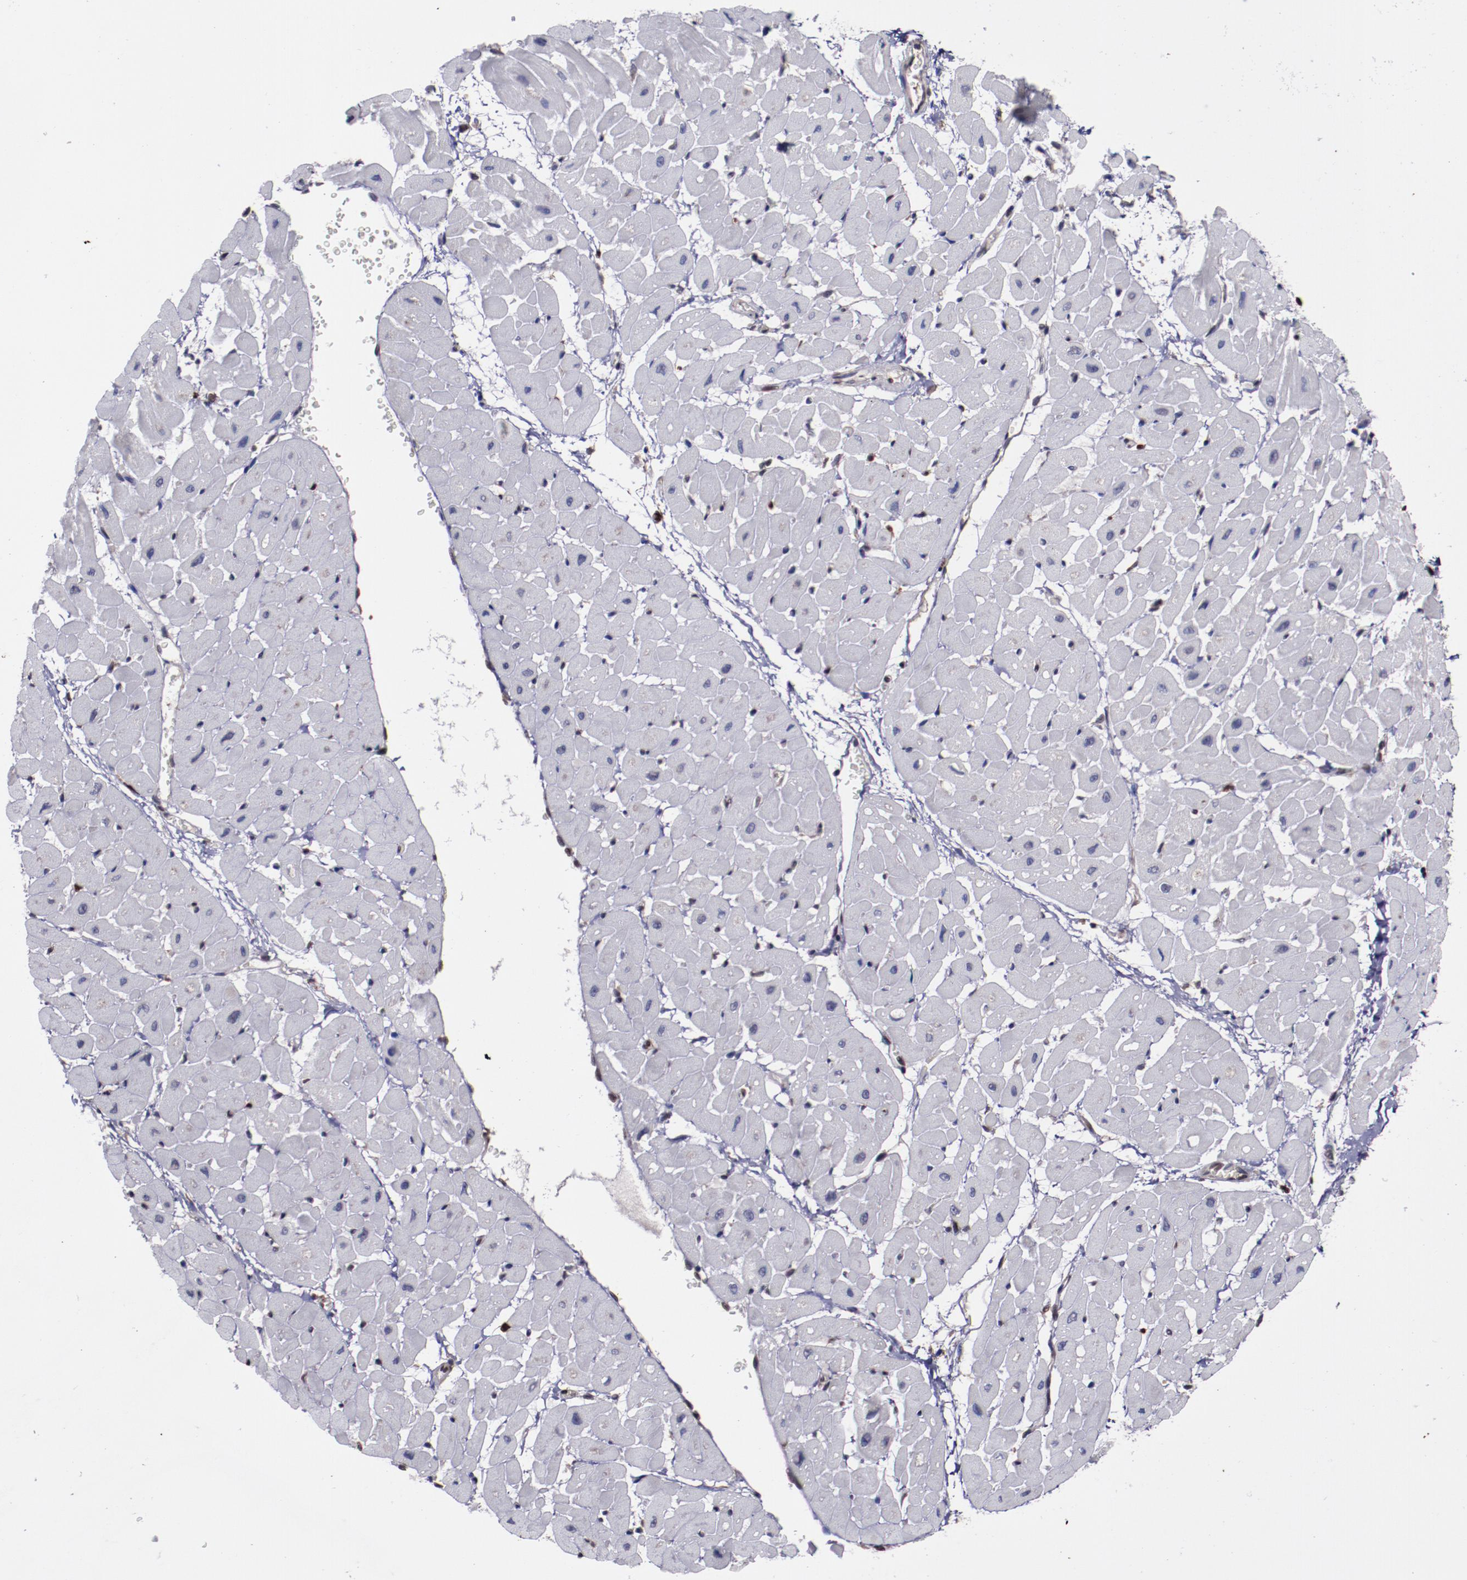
{"staining": {"intensity": "negative", "quantity": "none", "location": "none"}, "tissue": "heart muscle", "cell_type": "Cardiomyocytes", "image_type": "normal", "snomed": [{"axis": "morphology", "description": "Normal tissue, NOS"}, {"axis": "topography", "description": "Heart"}], "caption": "High power microscopy photomicrograph of an immunohistochemistry photomicrograph of benign heart muscle, revealing no significant staining in cardiomyocytes. The staining is performed using DAB brown chromogen with nuclei counter-stained in using hematoxylin.", "gene": "APEX1", "patient": {"sex": "male", "age": 45}}